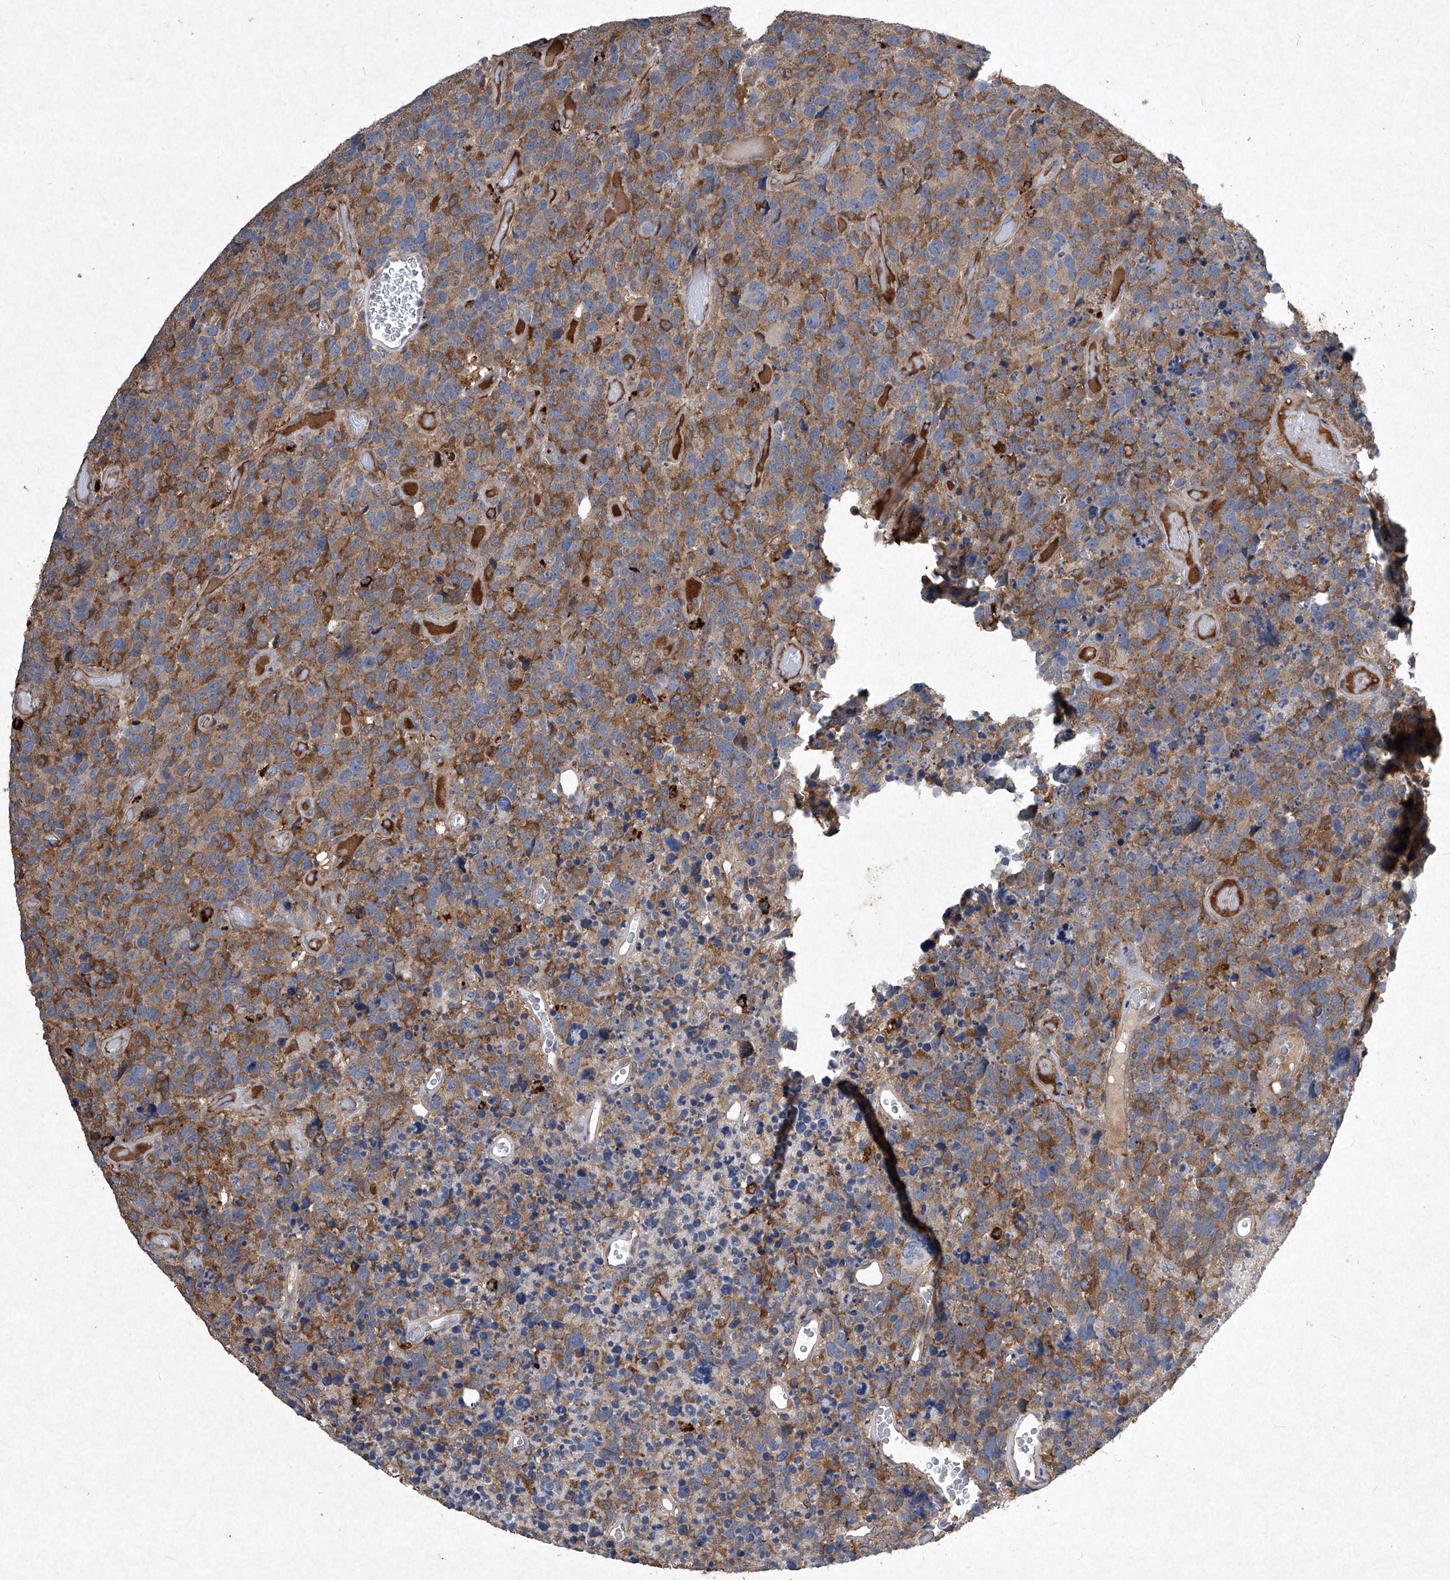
{"staining": {"intensity": "moderate", "quantity": ">75%", "location": "cytoplasmic/membranous"}, "tissue": "glioma", "cell_type": "Tumor cells", "image_type": "cancer", "snomed": [{"axis": "morphology", "description": "Glioma, malignant, High grade"}, {"axis": "topography", "description": "Brain"}], "caption": "Human glioma stained for a protein (brown) reveals moderate cytoplasmic/membranous positive positivity in approximately >75% of tumor cells.", "gene": "MED16", "patient": {"sex": "male", "age": 69}}